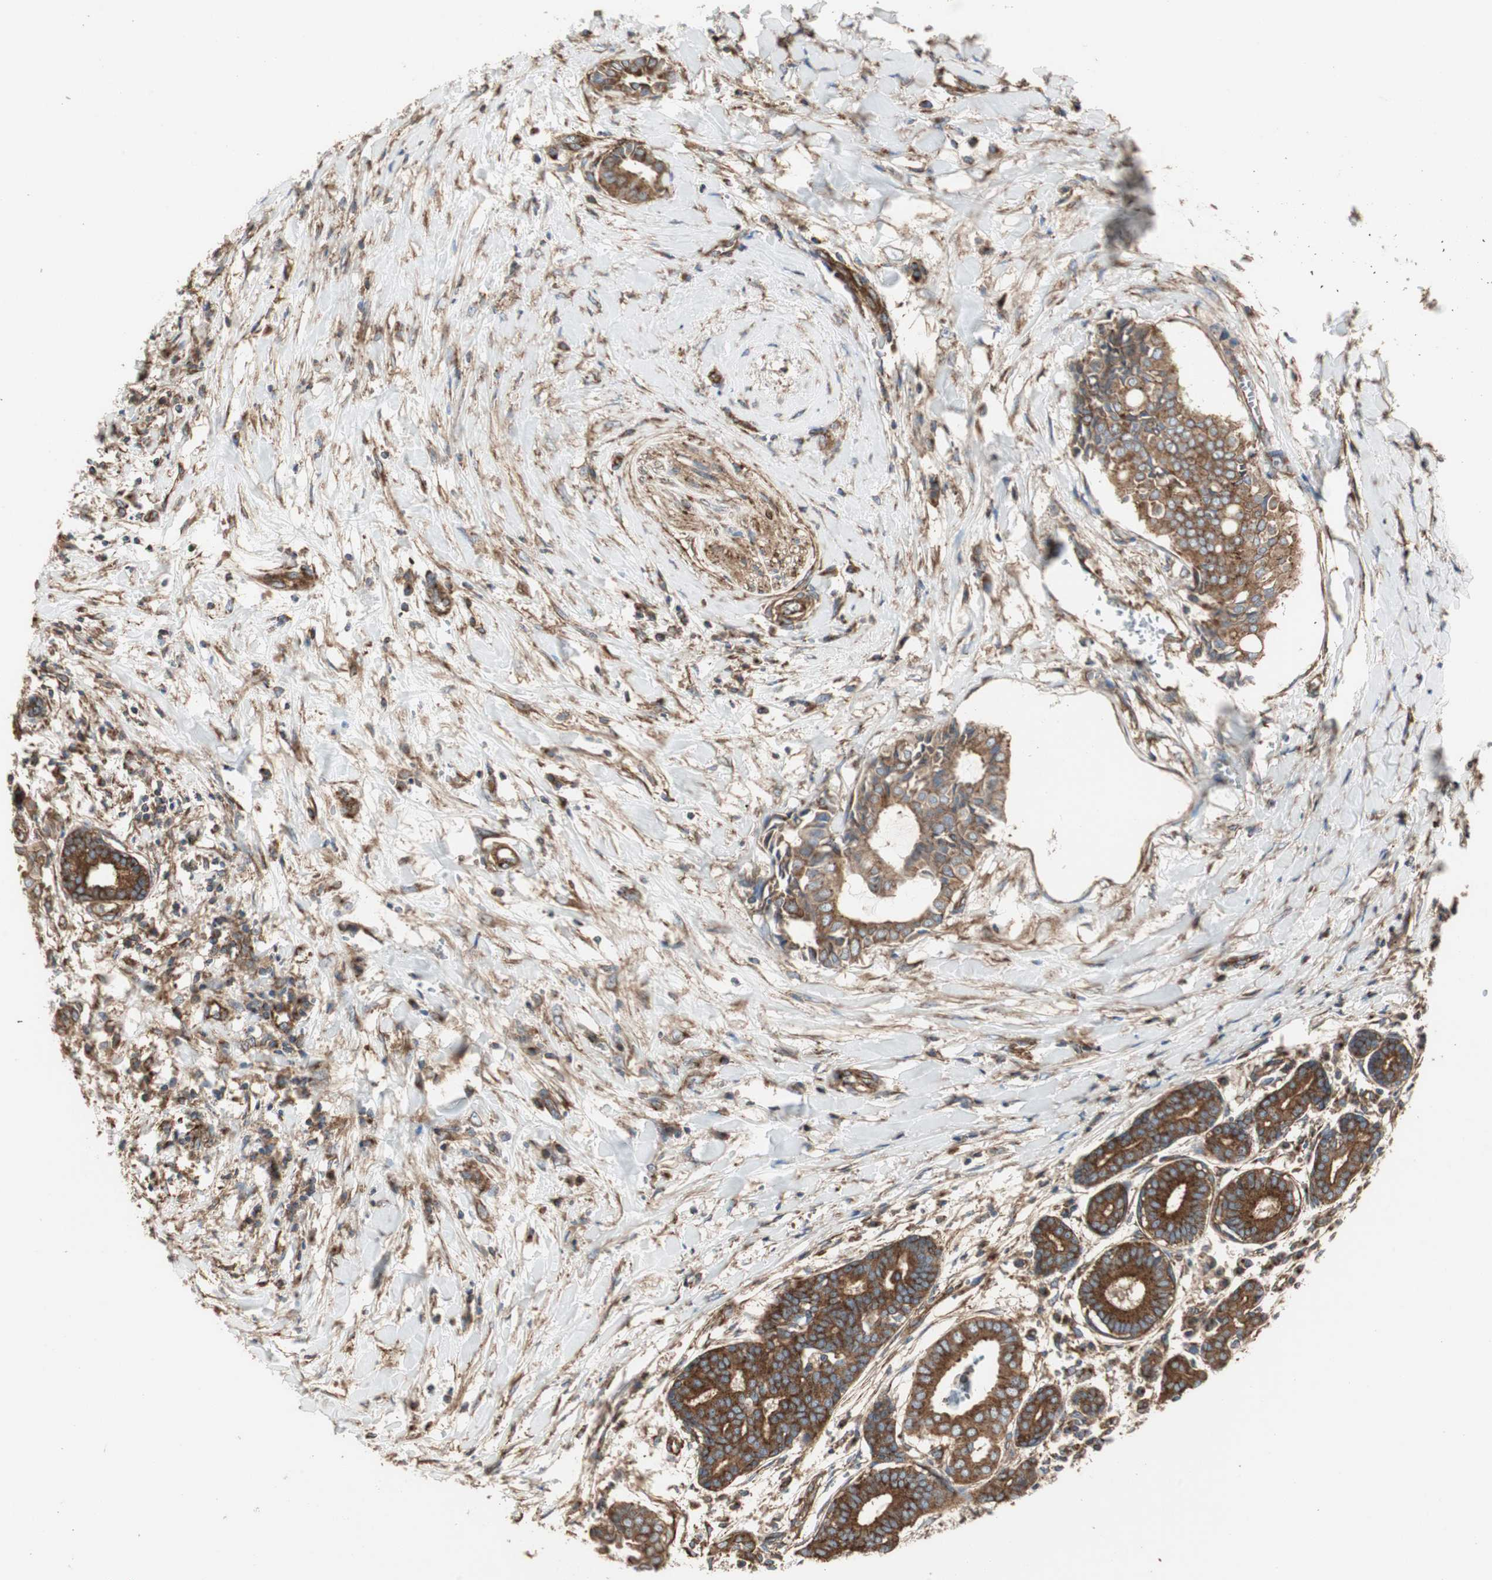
{"staining": {"intensity": "strong", "quantity": ">75%", "location": "cytoplasmic/membranous"}, "tissue": "head and neck cancer", "cell_type": "Tumor cells", "image_type": "cancer", "snomed": [{"axis": "morphology", "description": "Adenocarcinoma, NOS"}, {"axis": "topography", "description": "Salivary gland"}, {"axis": "topography", "description": "Head-Neck"}], "caption": "An image of human head and neck cancer stained for a protein reveals strong cytoplasmic/membranous brown staining in tumor cells. The staining is performed using DAB (3,3'-diaminobenzidine) brown chromogen to label protein expression. The nuclei are counter-stained blue using hematoxylin.", "gene": "H6PD", "patient": {"sex": "female", "age": 59}}